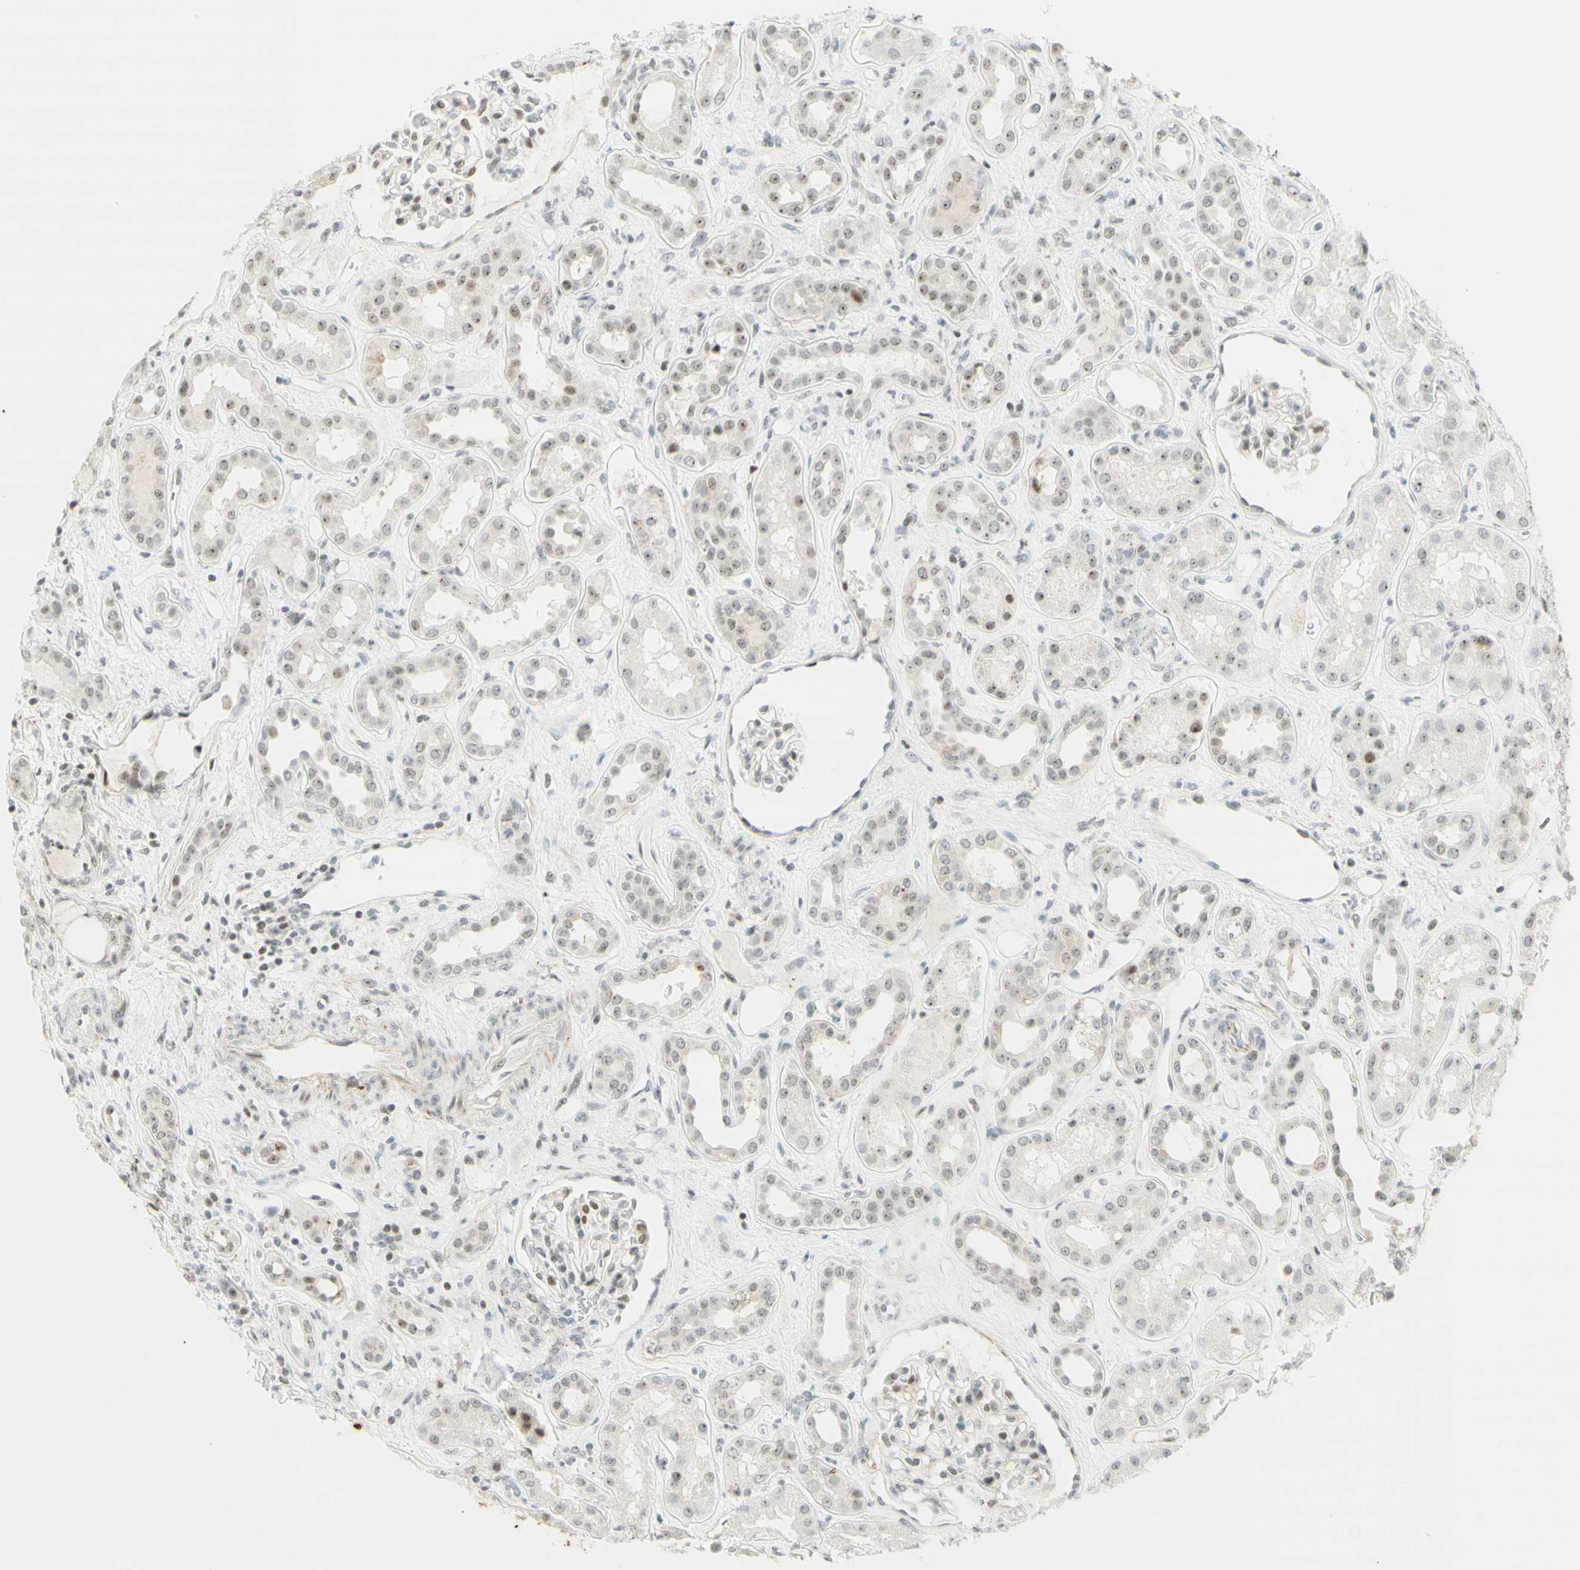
{"staining": {"intensity": "weak", "quantity": "25%-75%", "location": "nuclear"}, "tissue": "kidney", "cell_type": "Cells in glomeruli", "image_type": "normal", "snomed": [{"axis": "morphology", "description": "Normal tissue, NOS"}, {"axis": "topography", "description": "Kidney"}], "caption": "Kidney stained for a protein reveals weak nuclear positivity in cells in glomeruli.", "gene": "IRF1", "patient": {"sex": "male", "age": 59}}